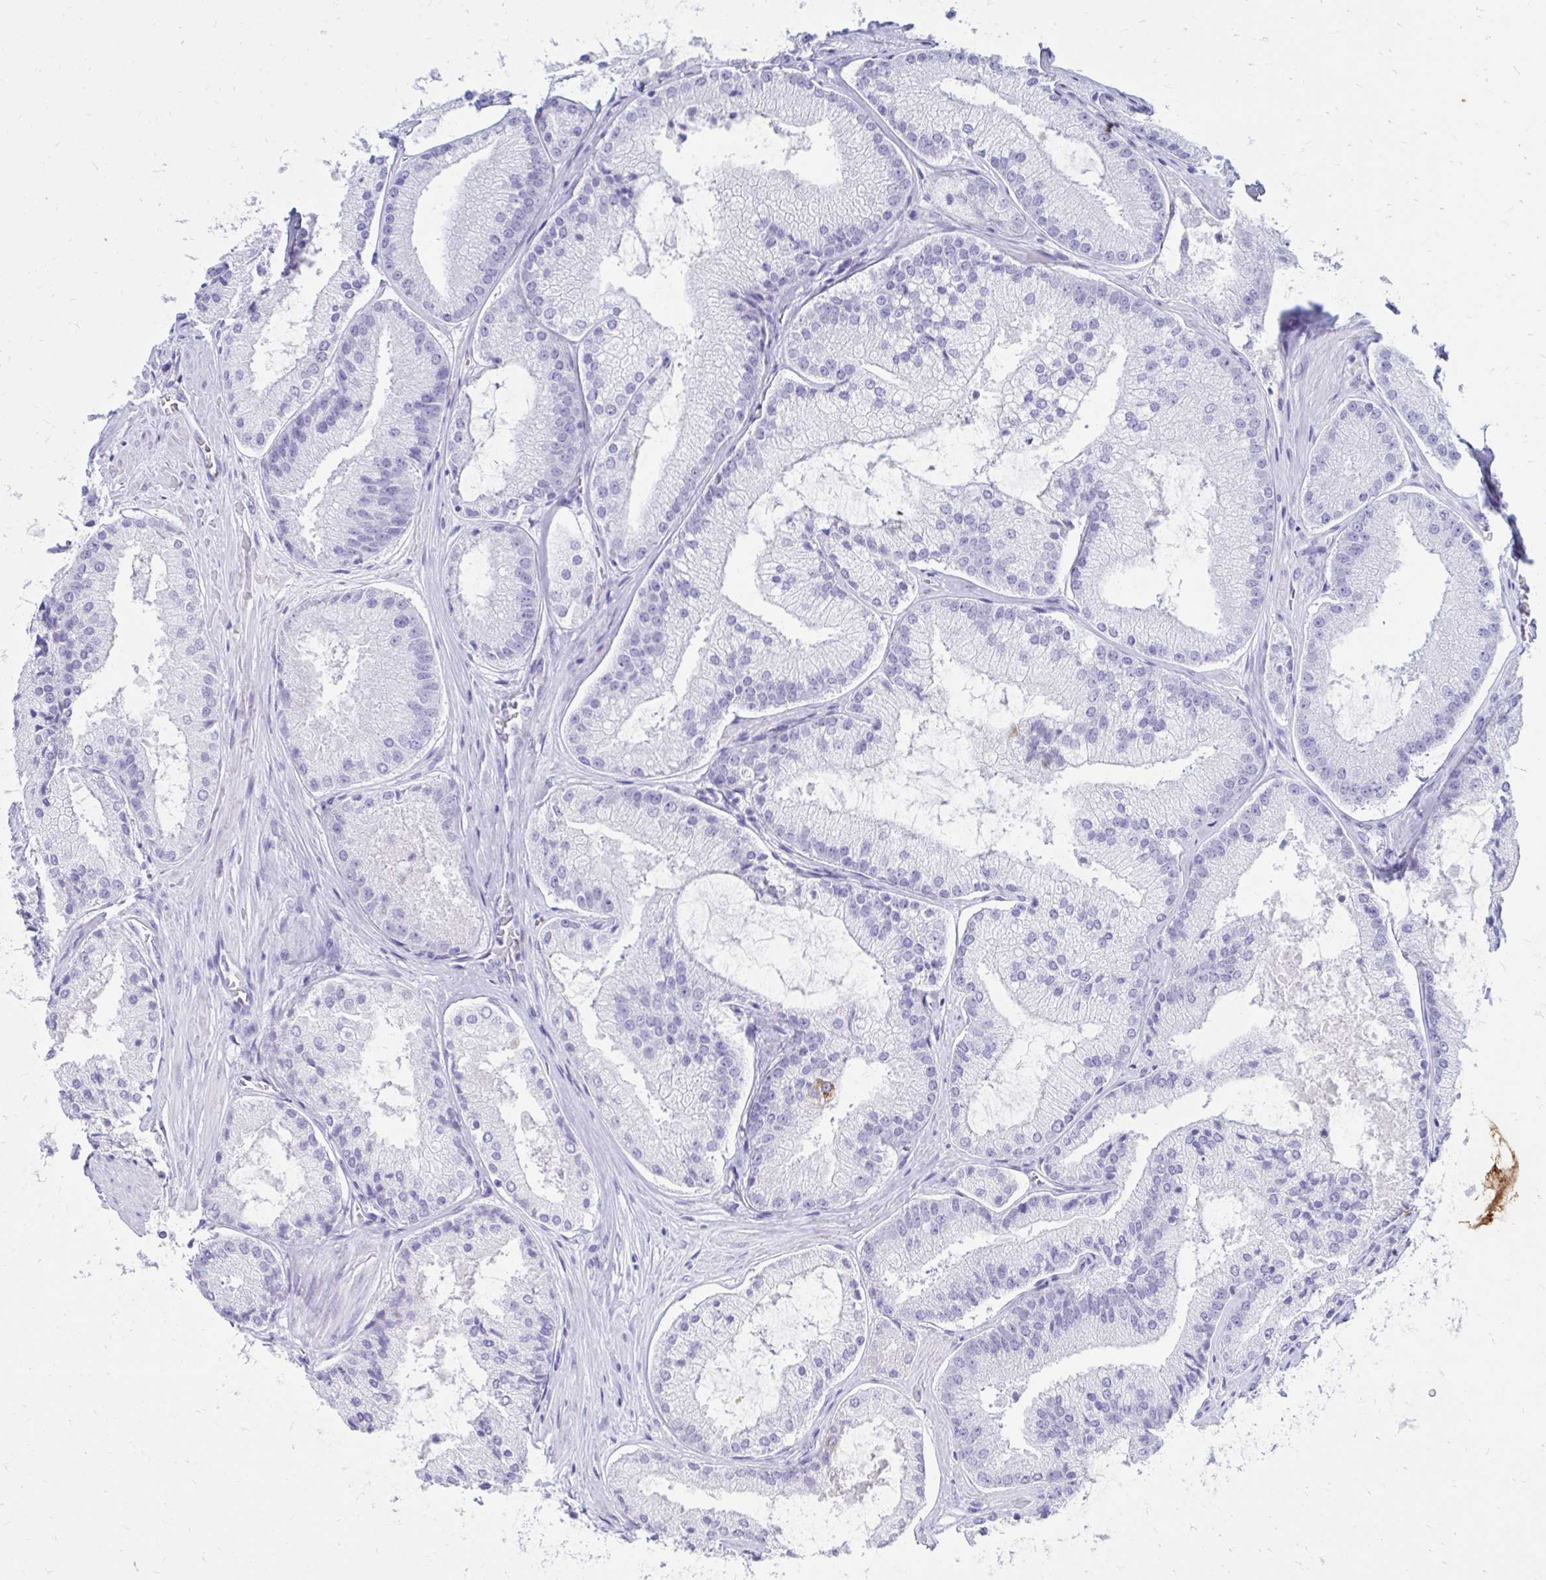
{"staining": {"intensity": "negative", "quantity": "none", "location": "none"}, "tissue": "prostate cancer", "cell_type": "Tumor cells", "image_type": "cancer", "snomed": [{"axis": "morphology", "description": "Adenocarcinoma, High grade"}, {"axis": "topography", "description": "Prostate"}], "caption": "This is an IHC image of human high-grade adenocarcinoma (prostate). There is no expression in tumor cells.", "gene": "OR10R2", "patient": {"sex": "male", "age": 73}}